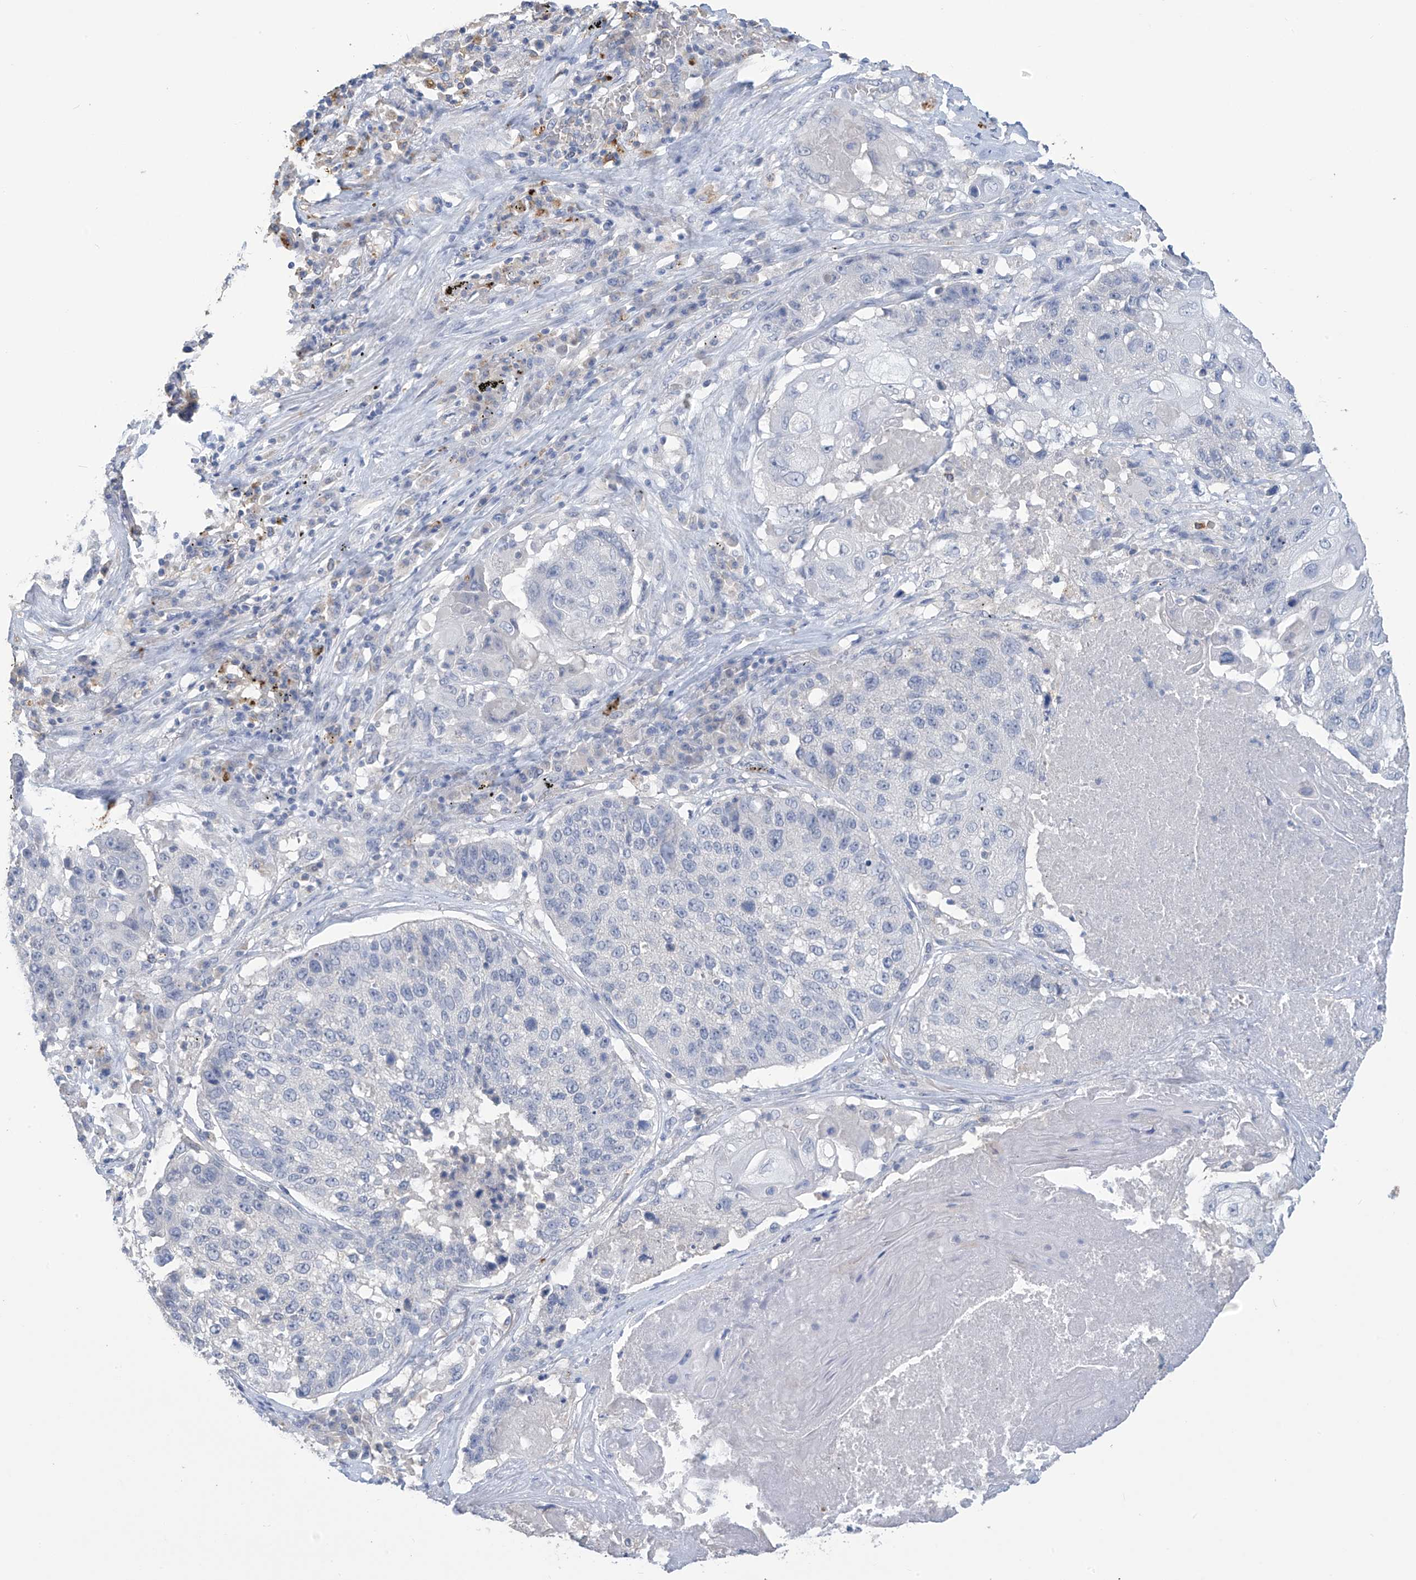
{"staining": {"intensity": "negative", "quantity": "none", "location": "none"}, "tissue": "lung cancer", "cell_type": "Tumor cells", "image_type": "cancer", "snomed": [{"axis": "morphology", "description": "Squamous cell carcinoma, NOS"}, {"axis": "topography", "description": "Lung"}], "caption": "A high-resolution micrograph shows IHC staining of lung squamous cell carcinoma, which reveals no significant staining in tumor cells.", "gene": "OGT", "patient": {"sex": "male", "age": 61}}